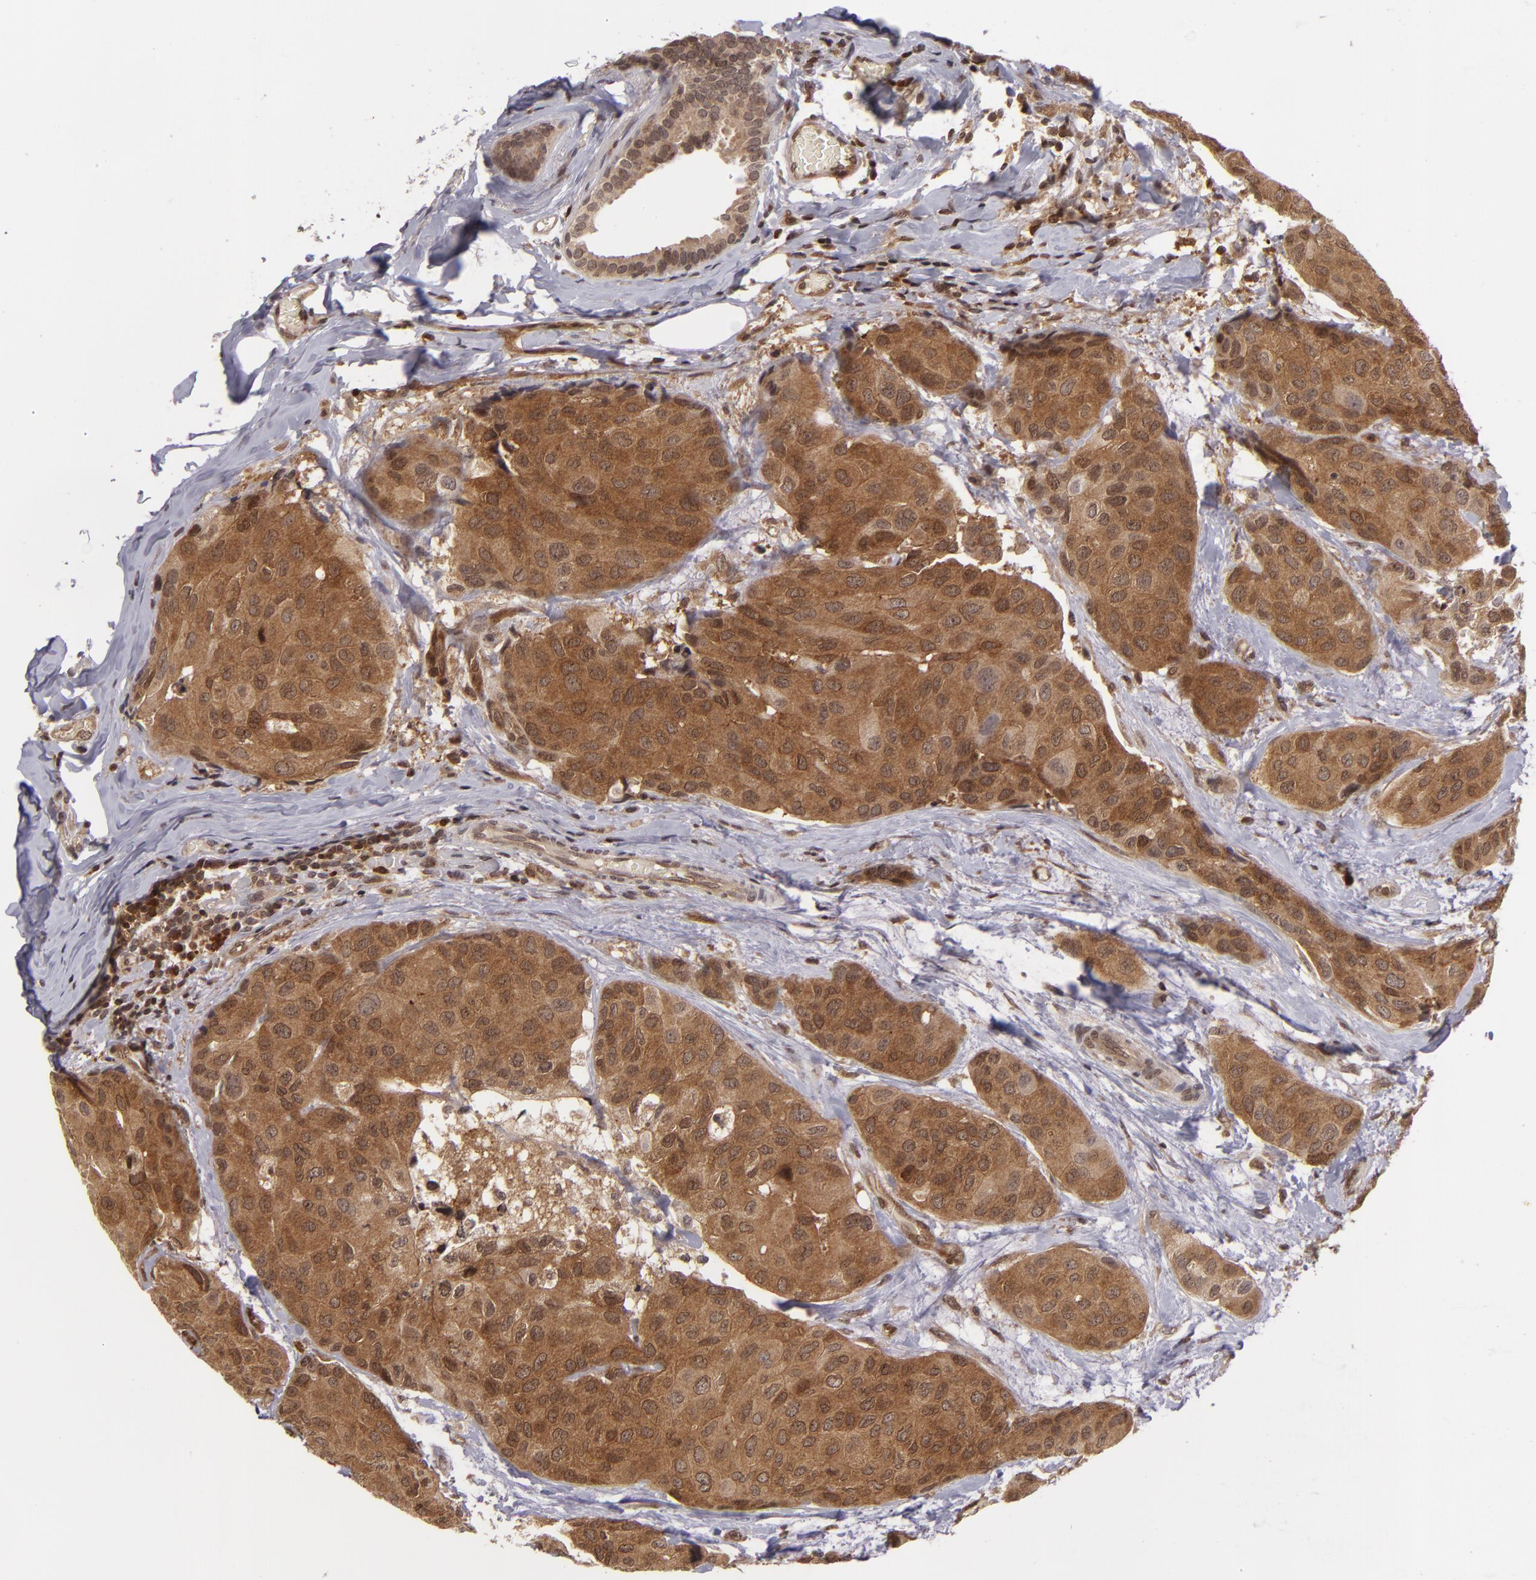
{"staining": {"intensity": "strong", "quantity": ">75%", "location": "cytoplasmic/membranous,nuclear"}, "tissue": "breast cancer", "cell_type": "Tumor cells", "image_type": "cancer", "snomed": [{"axis": "morphology", "description": "Duct carcinoma"}, {"axis": "topography", "description": "Breast"}], "caption": "Immunohistochemistry (IHC) of breast cancer reveals high levels of strong cytoplasmic/membranous and nuclear staining in about >75% of tumor cells. The protein is stained brown, and the nuclei are stained in blue (DAB IHC with brightfield microscopy, high magnification).", "gene": "ZBTB33", "patient": {"sex": "female", "age": 68}}